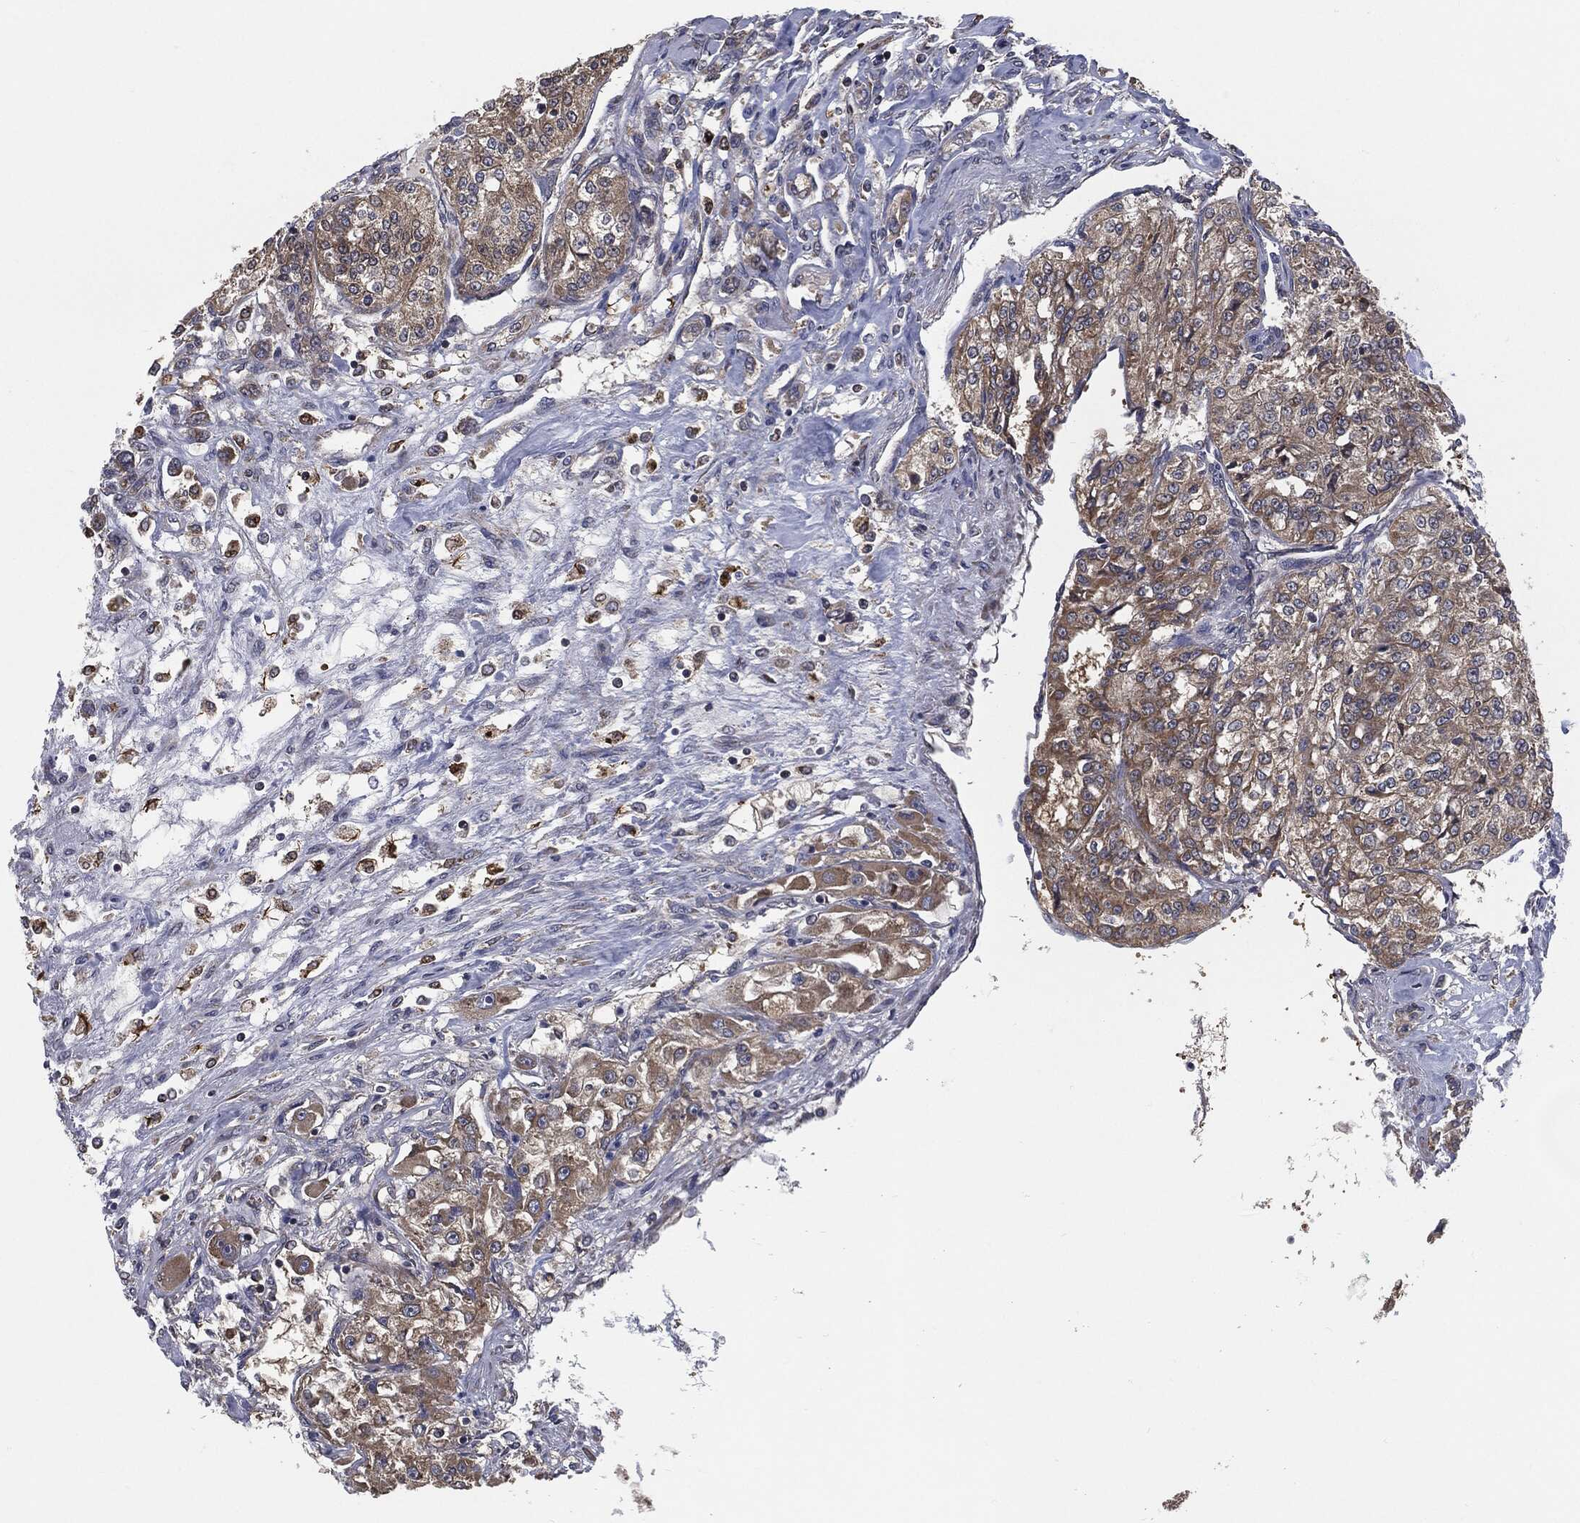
{"staining": {"intensity": "weak", "quantity": "25%-75%", "location": "cytoplasmic/membranous"}, "tissue": "renal cancer", "cell_type": "Tumor cells", "image_type": "cancer", "snomed": [{"axis": "morphology", "description": "Adenocarcinoma, NOS"}, {"axis": "topography", "description": "Kidney"}], "caption": "There is low levels of weak cytoplasmic/membranous expression in tumor cells of renal adenocarcinoma, as demonstrated by immunohistochemical staining (brown color).", "gene": "PRDX4", "patient": {"sex": "female", "age": 63}}